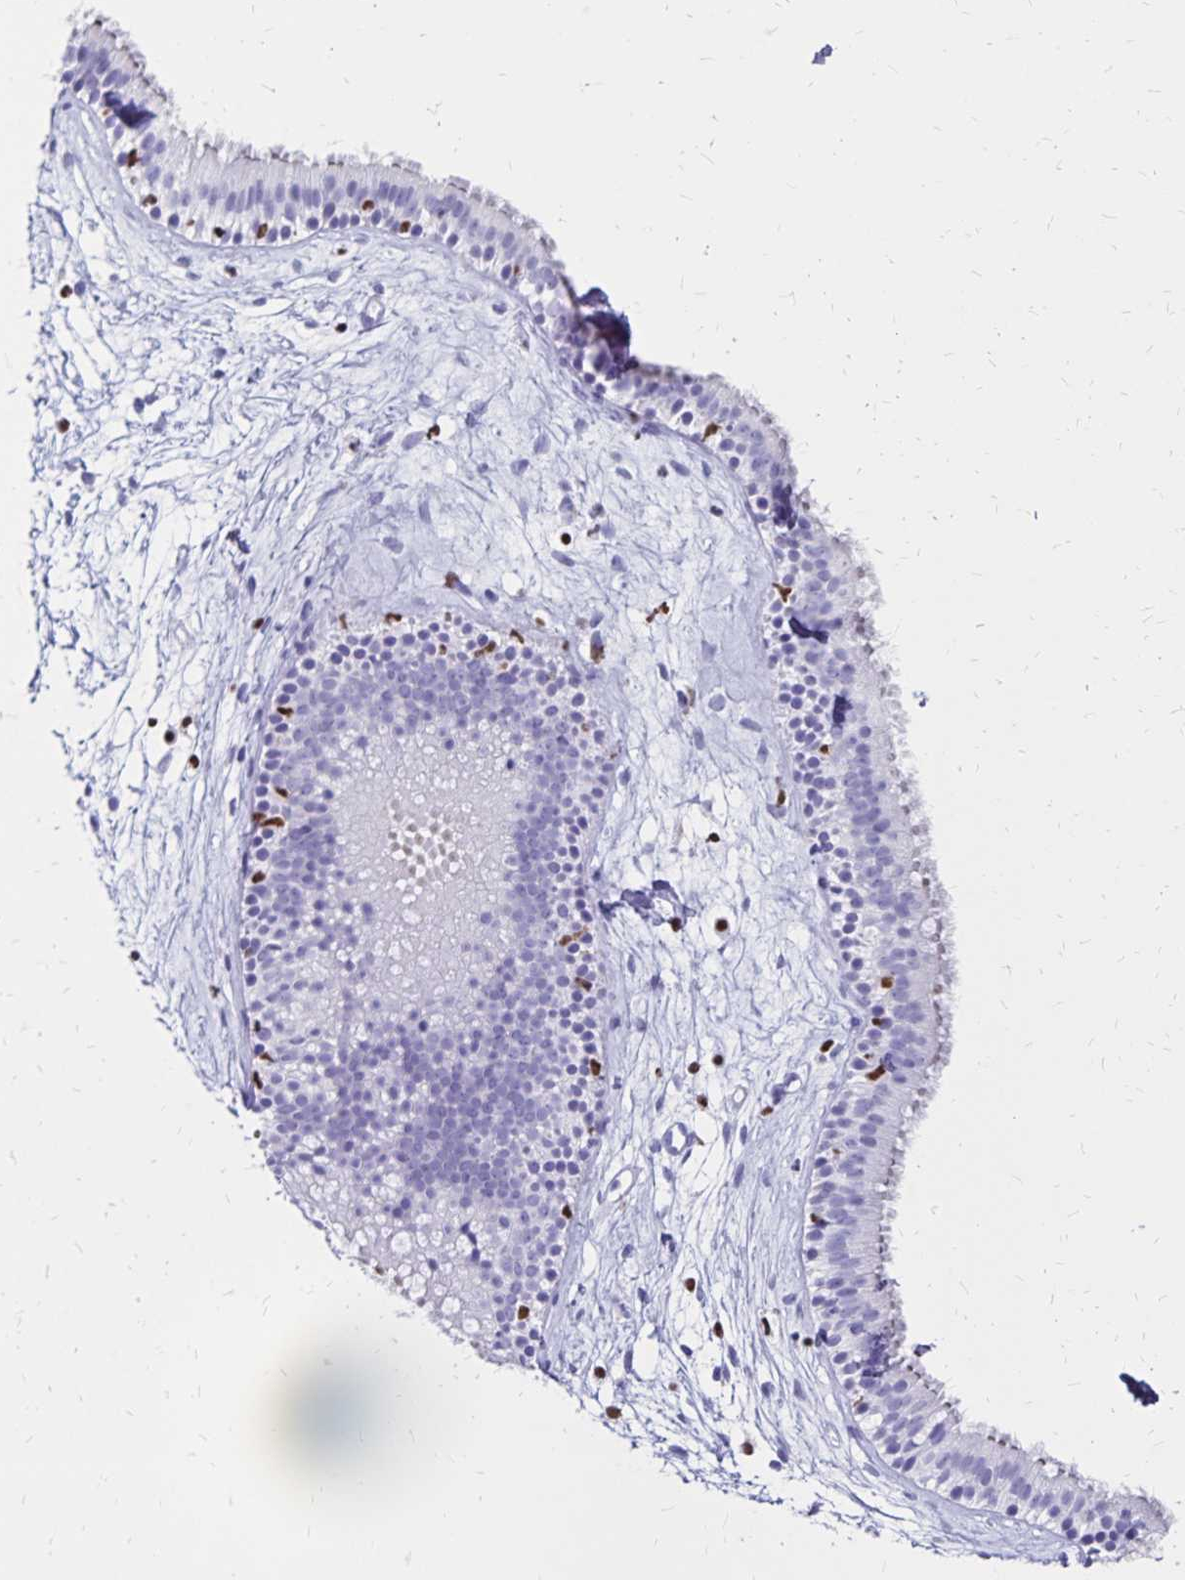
{"staining": {"intensity": "negative", "quantity": "none", "location": "none"}, "tissue": "nasopharynx", "cell_type": "Respiratory epithelial cells", "image_type": "normal", "snomed": [{"axis": "morphology", "description": "Normal tissue, NOS"}, {"axis": "topography", "description": "Nasopharynx"}], "caption": "Nasopharynx was stained to show a protein in brown. There is no significant staining in respiratory epithelial cells.", "gene": "IKZF1", "patient": {"sex": "male", "age": 58}}